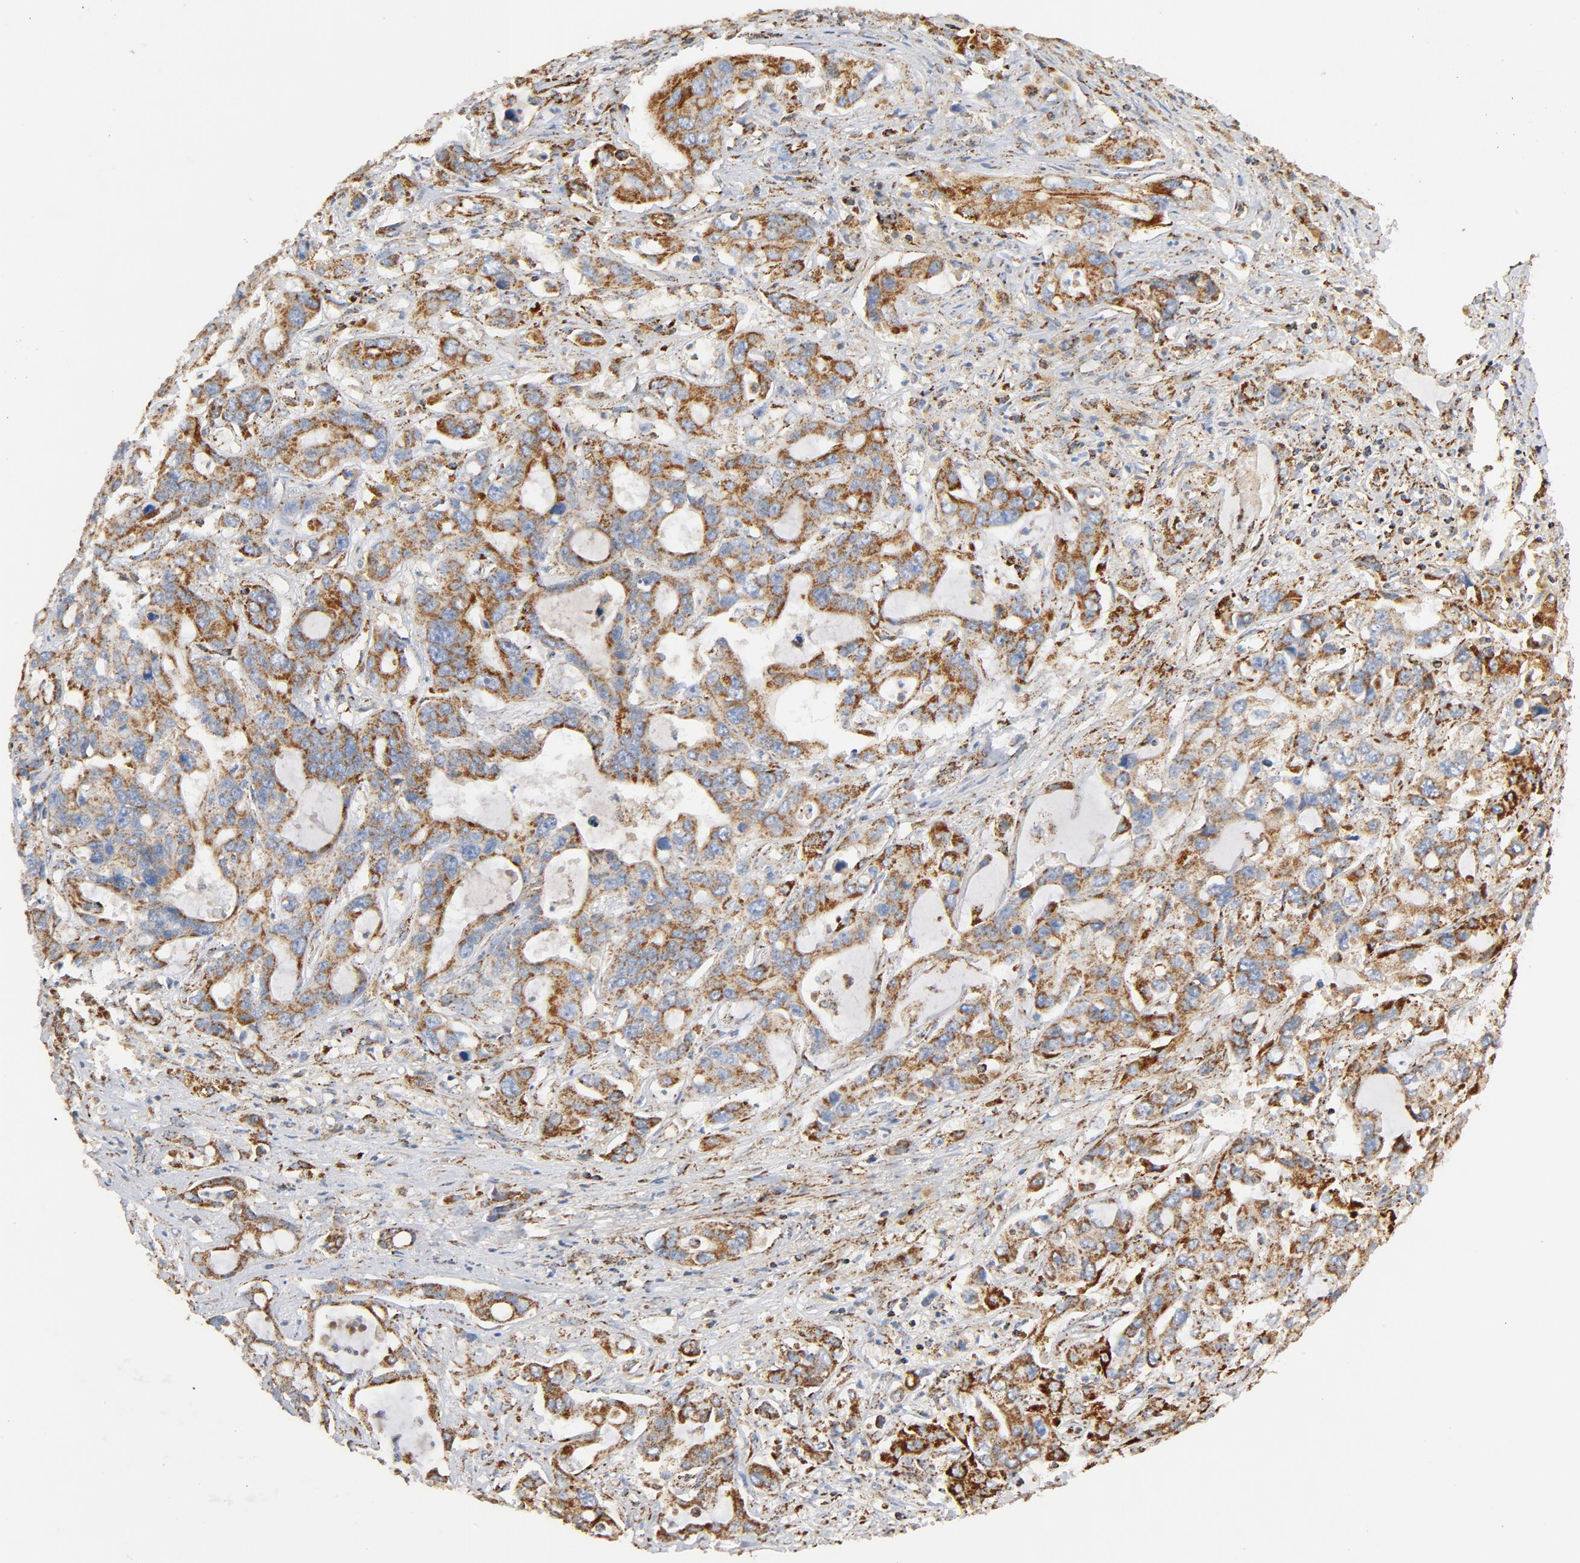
{"staining": {"intensity": "moderate", "quantity": ">75%", "location": "cytoplasmic/membranous"}, "tissue": "liver cancer", "cell_type": "Tumor cells", "image_type": "cancer", "snomed": [{"axis": "morphology", "description": "Cholangiocarcinoma"}, {"axis": "topography", "description": "Liver"}], "caption": "A high-resolution histopathology image shows immunohistochemistry staining of liver cancer, which exhibits moderate cytoplasmic/membranous expression in approximately >75% of tumor cells.", "gene": "PCNX4", "patient": {"sex": "female", "age": 65}}